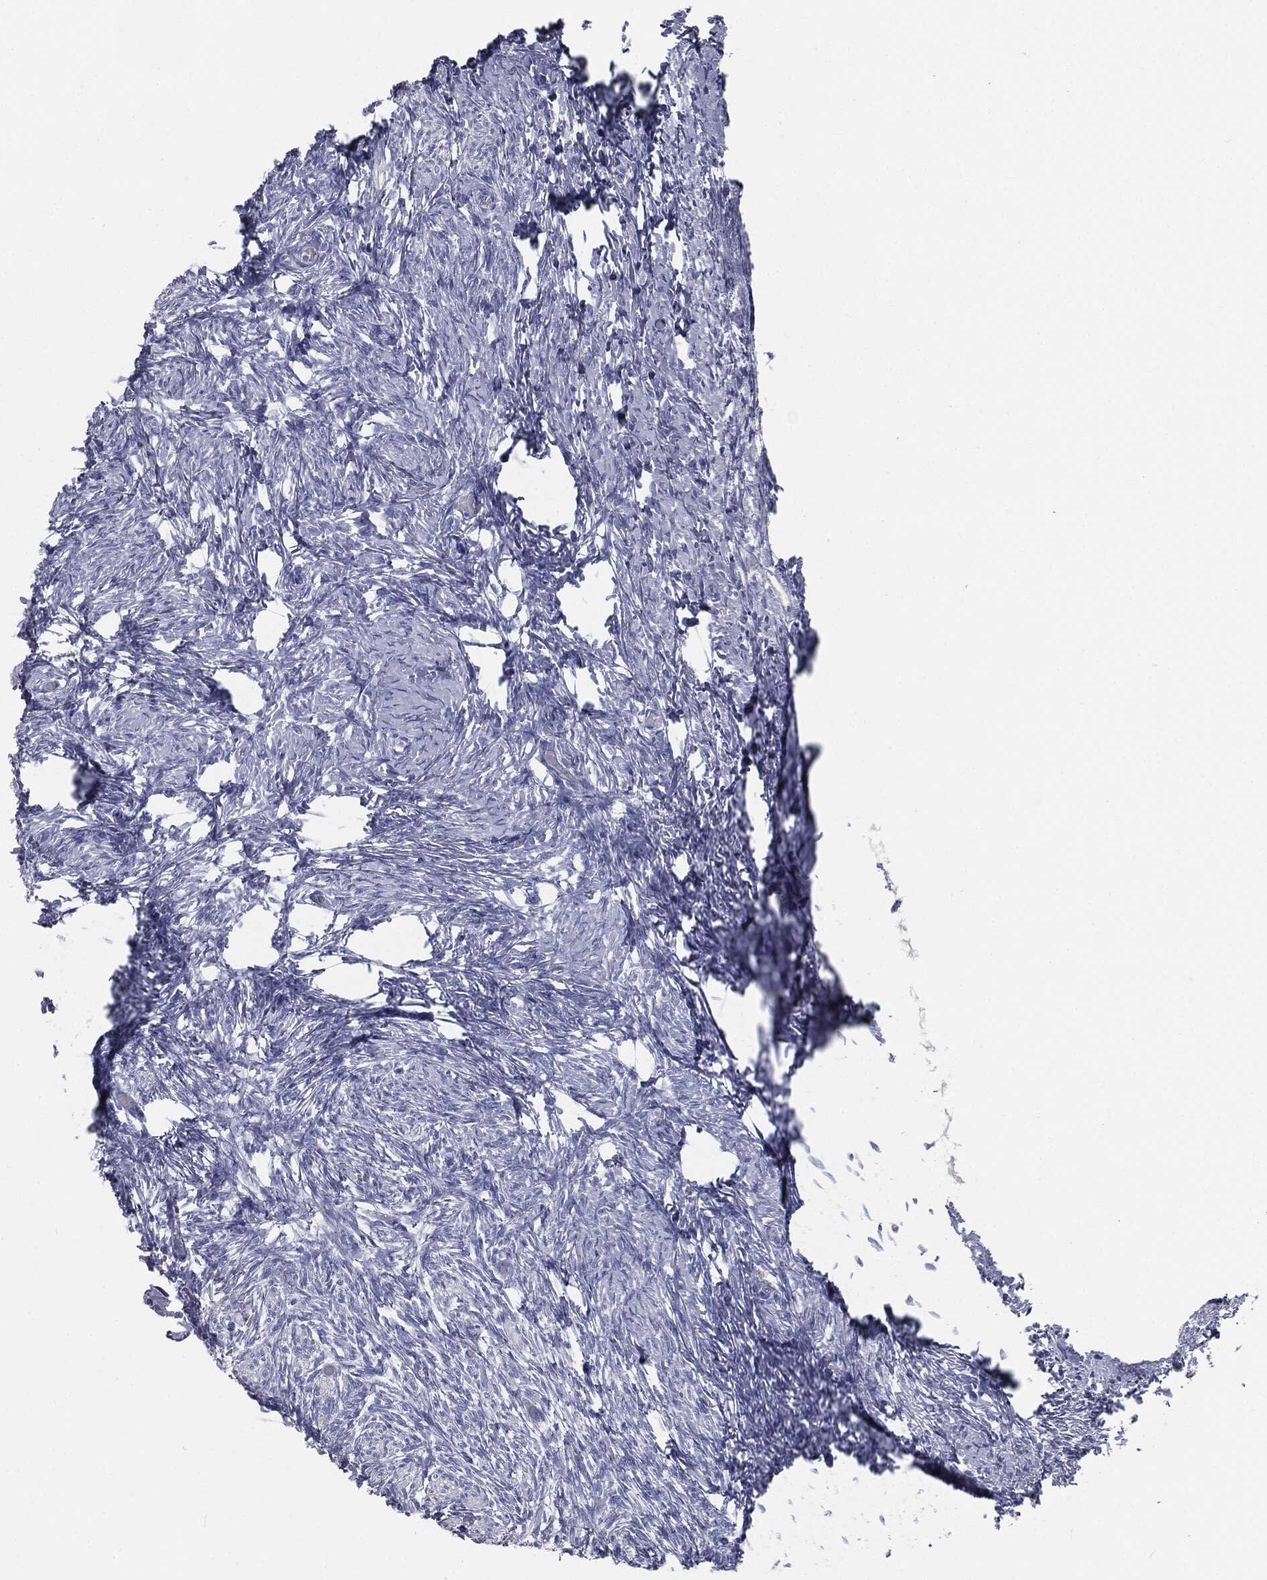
{"staining": {"intensity": "negative", "quantity": "none", "location": "none"}, "tissue": "ovary", "cell_type": "Follicle cells", "image_type": "normal", "snomed": [{"axis": "morphology", "description": "Normal tissue, NOS"}, {"axis": "topography", "description": "Ovary"}], "caption": "Ovary stained for a protein using immunohistochemistry exhibits no positivity follicle cells.", "gene": "CAV3", "patient": {"sex": "female", "age": 39}}